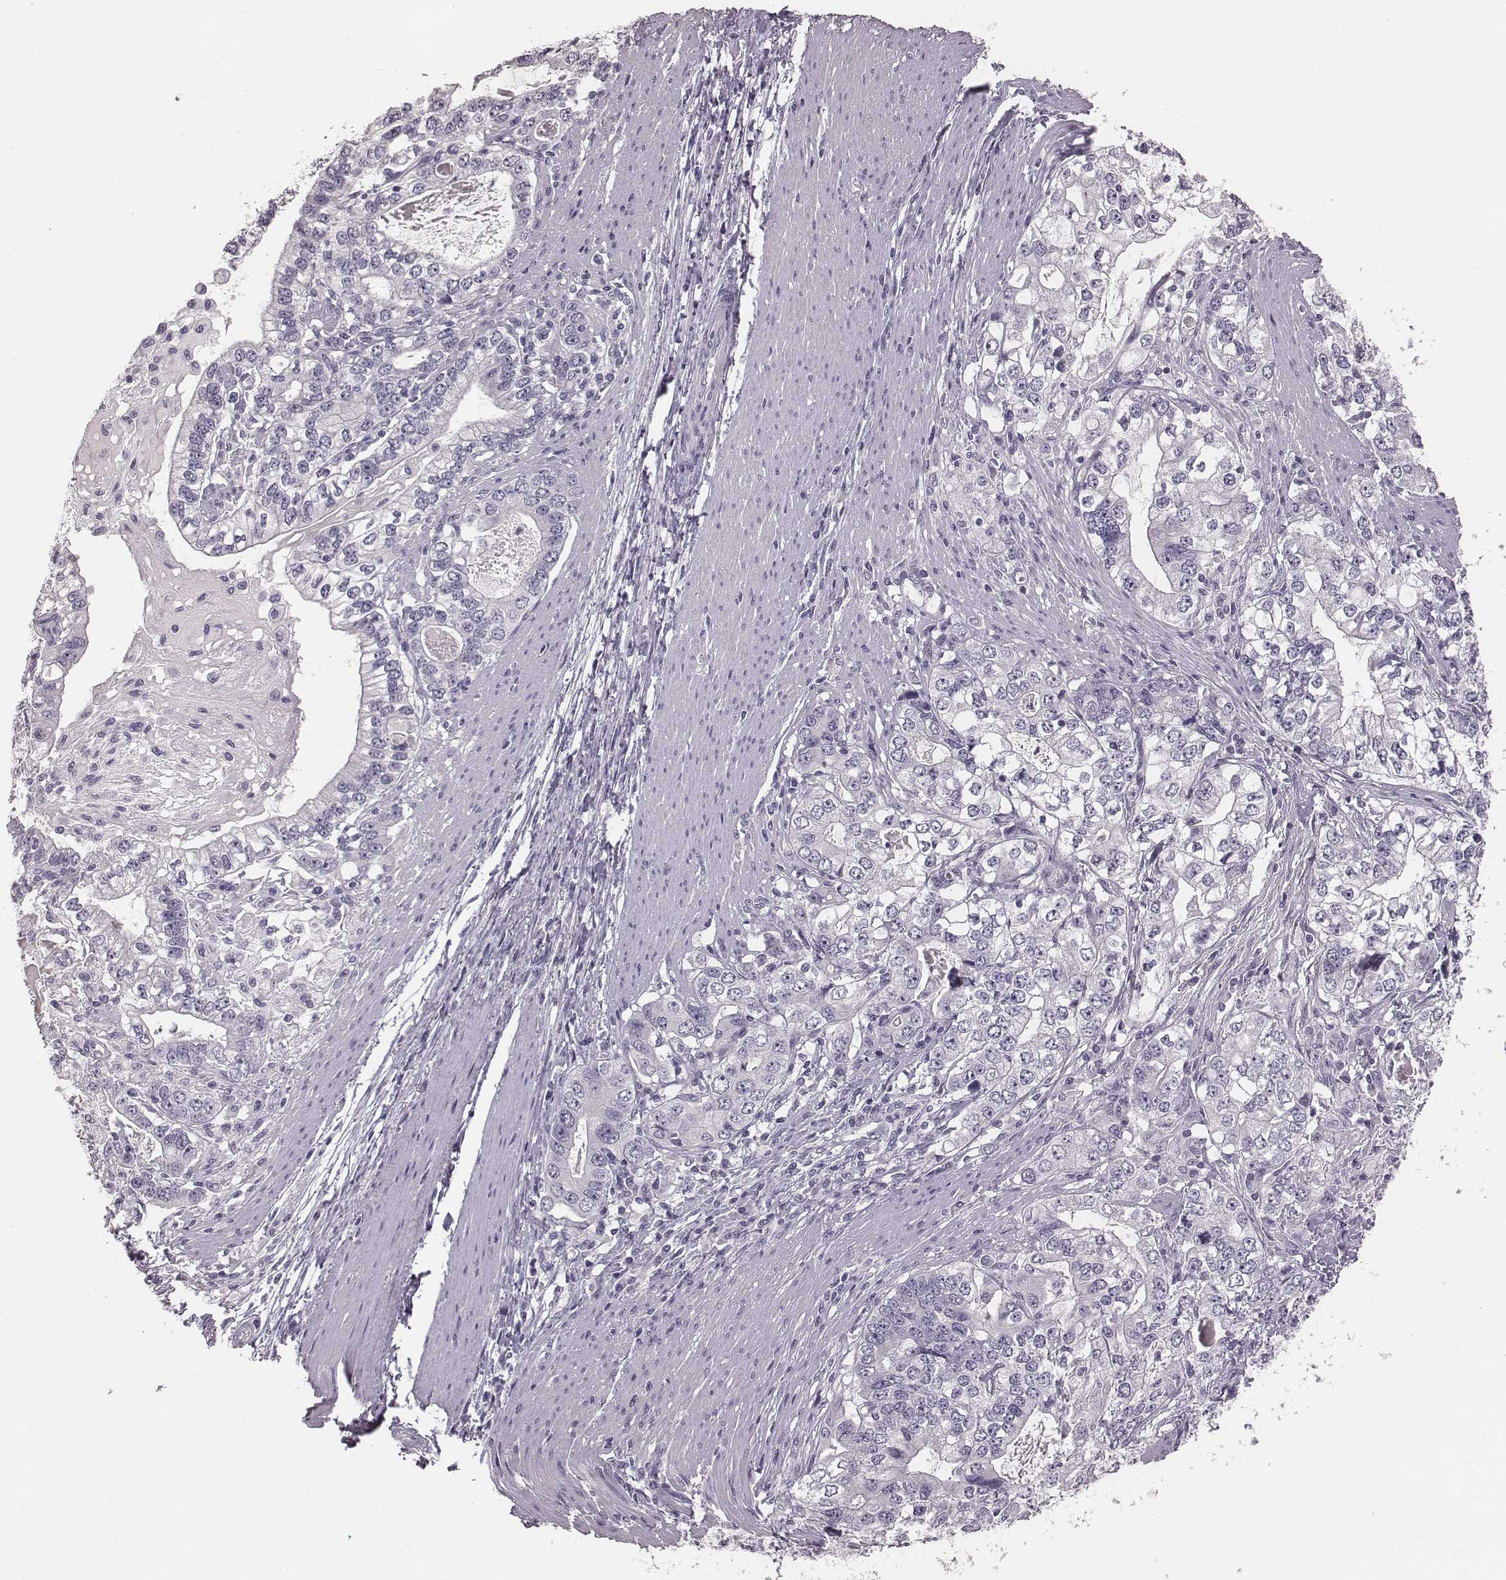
{"staining": {"intensity": "negative", "quantity": "none", "location": "none"}, "tissue": "stomach cancer", "cell_type": "Tumor cells", "image_type": "cancer", "snomed": [{"axis": "morphology", "description": "Adenocarcinoma, NOS"}, {"axis": "topography", "description": "Stomach, lower"}], "caption": "An image of stomach adenocarcinoma stained for a protein exhibits no brown staining in tumor cells.", "gene": "CSHL1", "patient": {"sex": "female", "age": 72}}